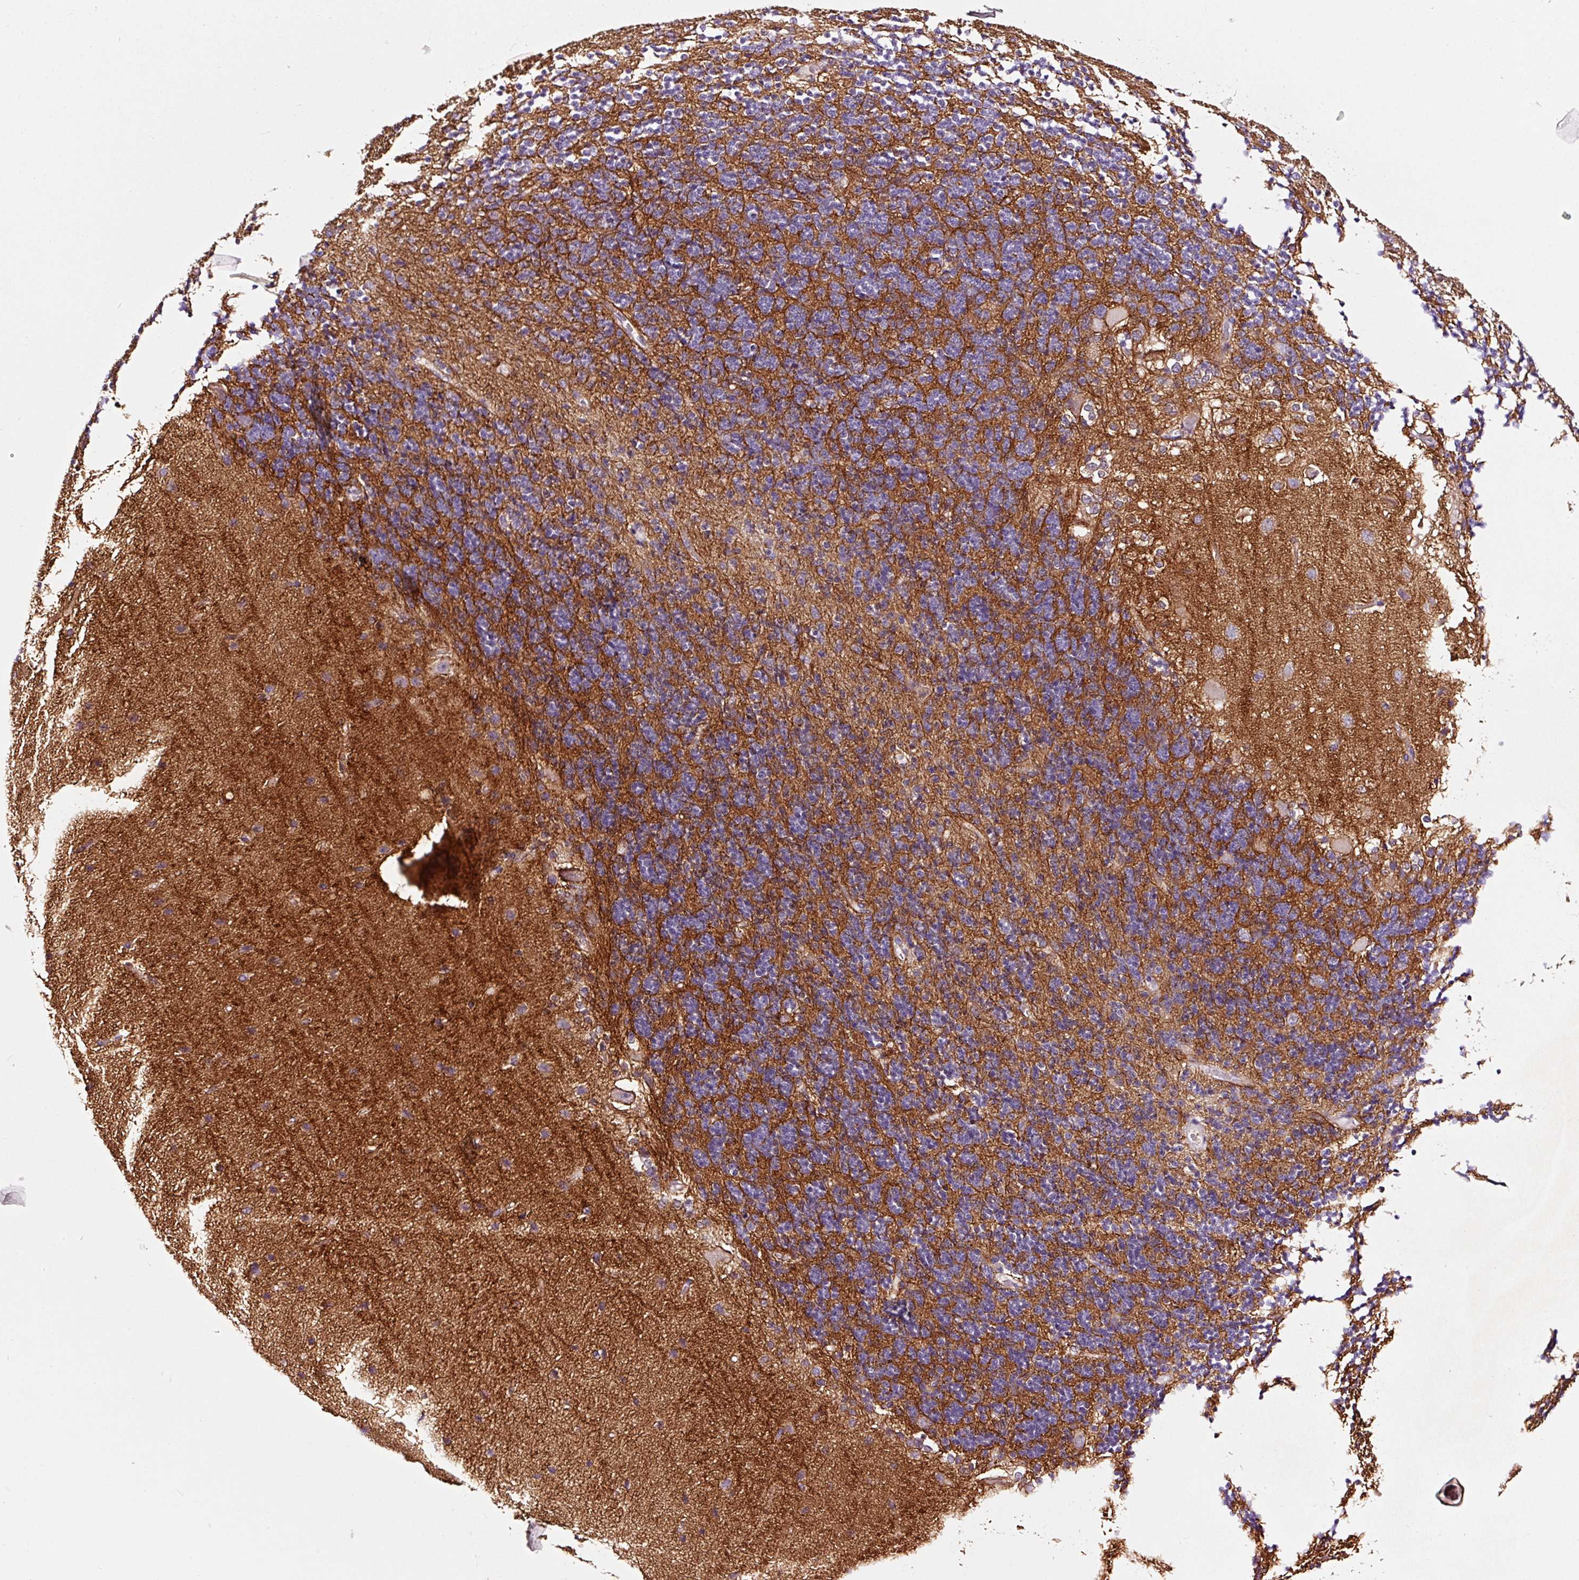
{"staining": {"intensity": "moderate", "quantity": "25%-75%", "location": "cytoplasmic/membranous"}, "tissue": "cerebellum", "cell_type": "Cells in granular layer", "image_type": "normal", "snomed": [{"axis": "morphology", "description": "Normal tissue, NOS"}, {"axis": "topography", "description": "Cerebellum"}], "caption": "Immunohistochemical staining of unremarkable cerebellum exhibits medium levels of moderate cytoplasmic/membranous positivity in approximately 25%-75% of cells in granular layer. Using DAB (brown) and hematoxylin (blue) stains, captured at high magnification using brightfield microscopy.", "gene": "ADD3", "patient": {"sex": "female", "age": 29}}